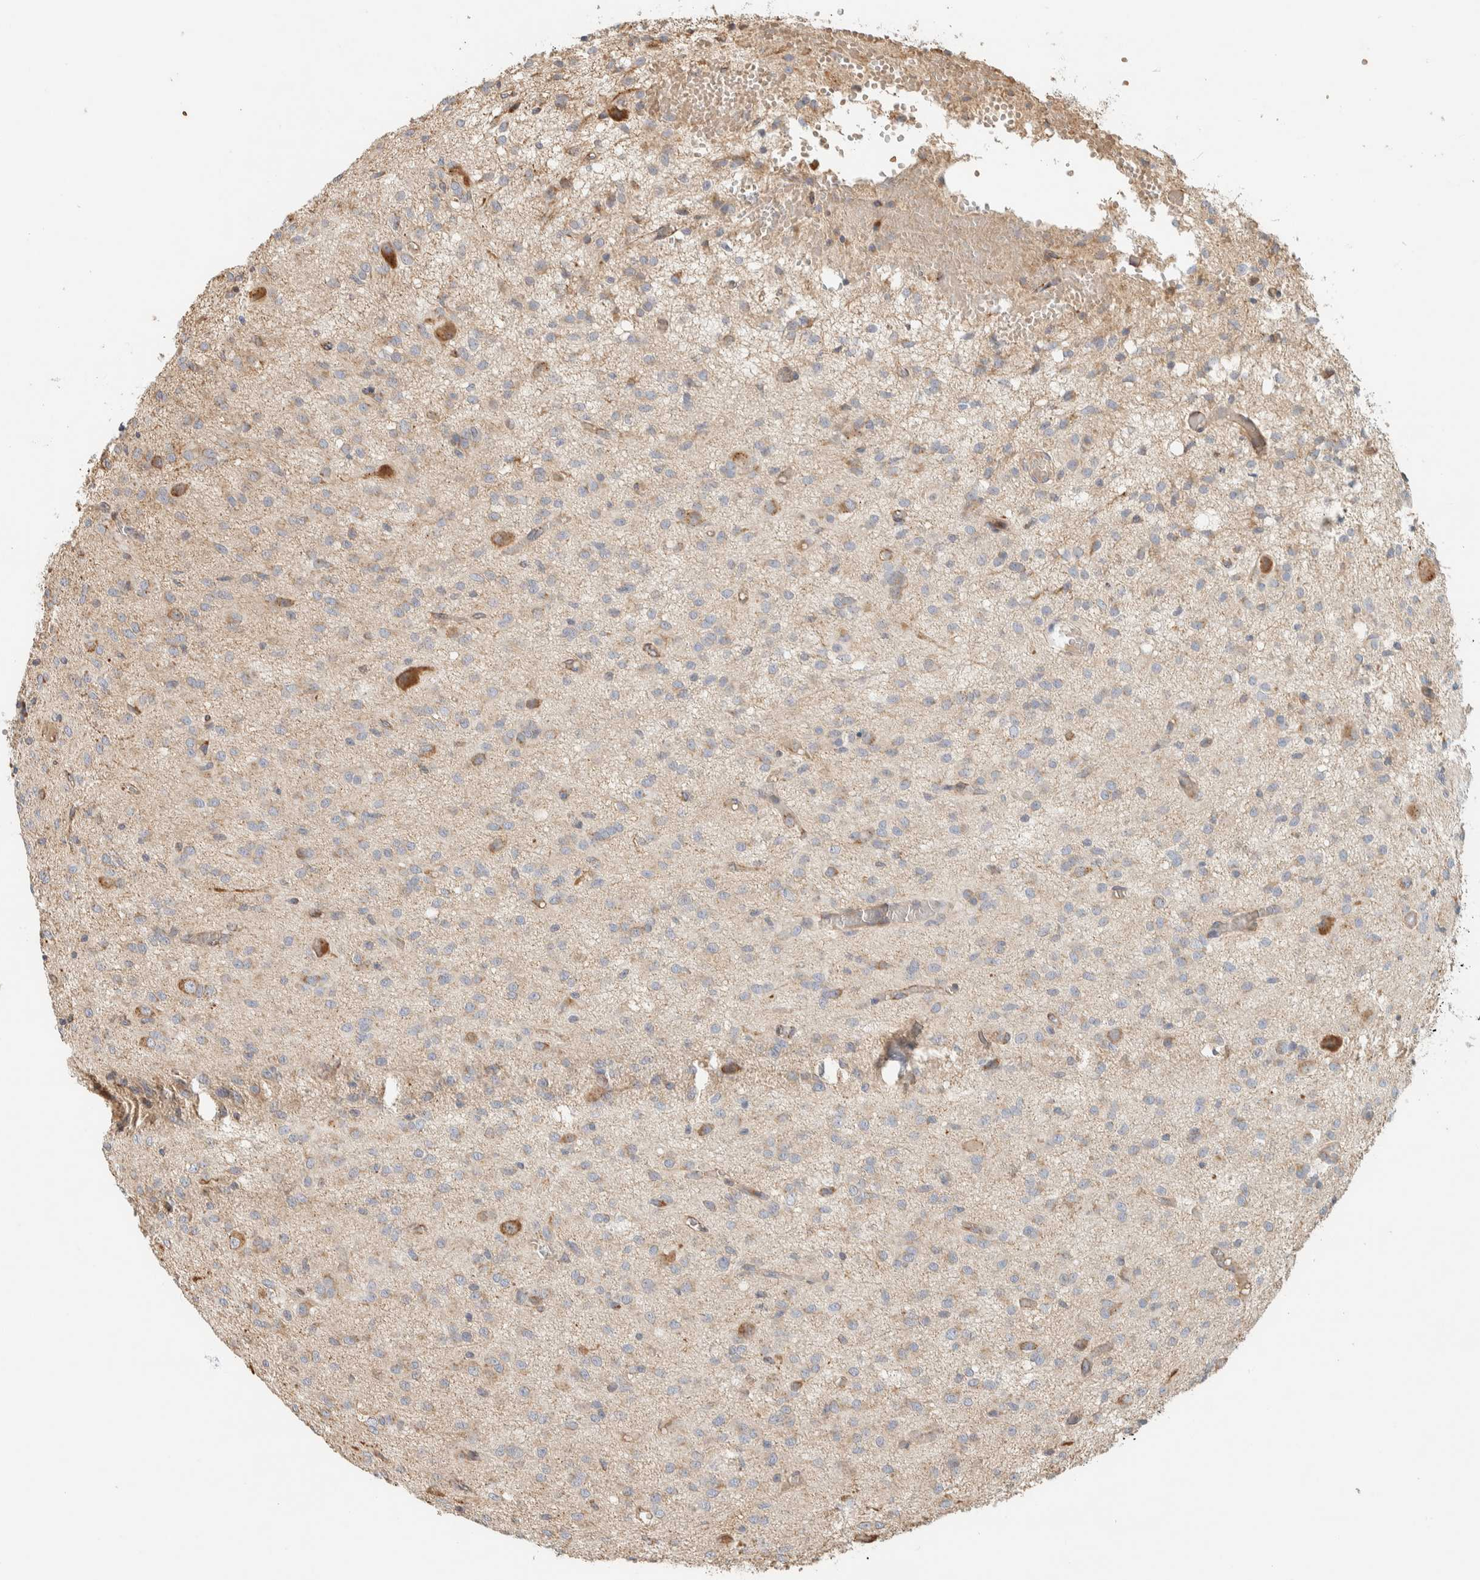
{"staining": {"intensity": "moderate", "quantity": "<25%", "location": "cytoplasmic/membranous"}, "tissue": "glioma", "cell_type": "Tumor cells", "image_type": "cancer", "snomed": [{"axis": "morphology", "description": "Glioma, malignant, High grade"}, {"axis": "topography", "description": "Brain"}], "caption": "High-magnification brightfield microscopy of malignant high-grade glioma stained with DAB (brown) and counterstained with hematoxylin (blue). tumor cells exhibit moderate cytoplasmic/membranous staining is present in about<25% of cells. (Brightfield microscopy of DAB IHC at high magnification).", "gene": "RAB11FIP1", "patient": {"sex": "female", "age": 59}}